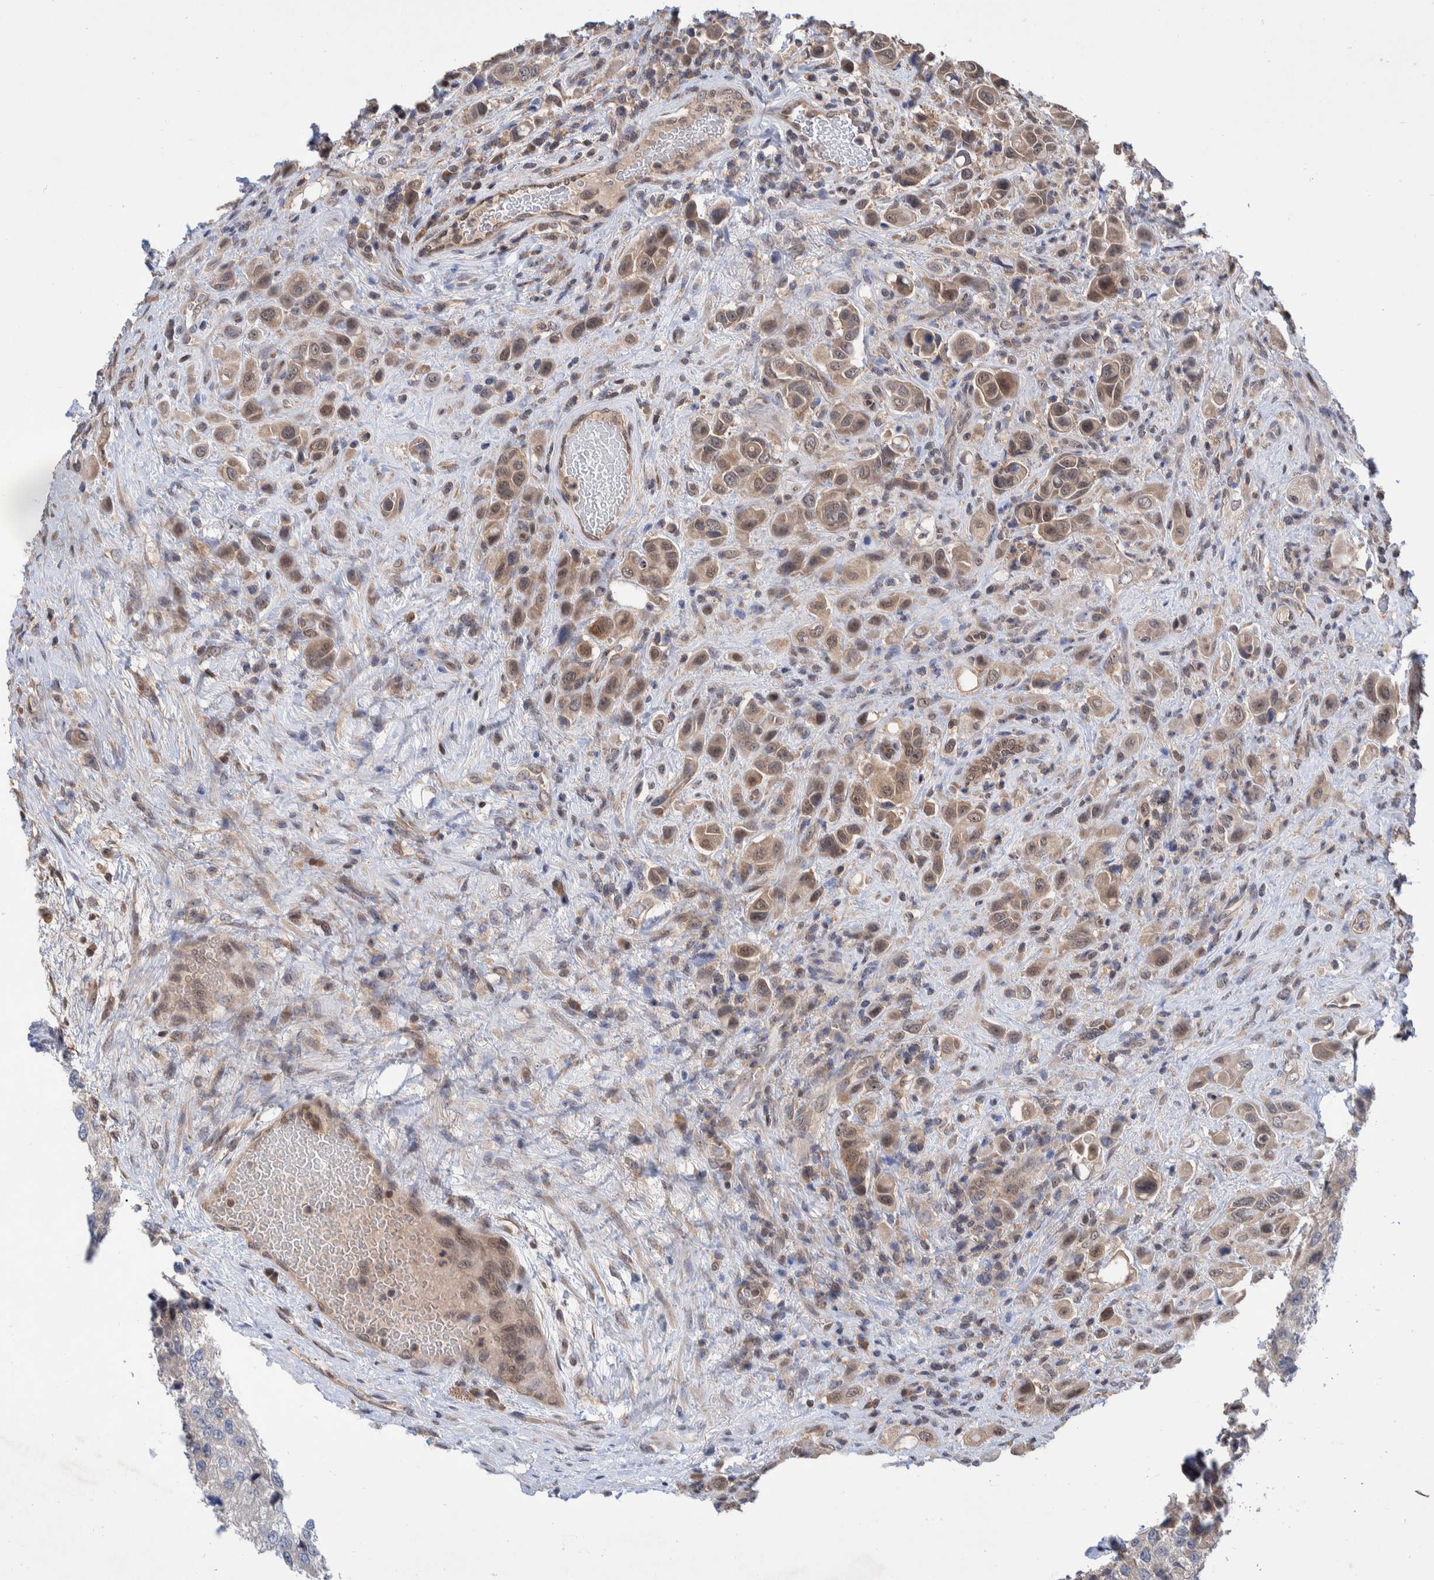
{"staining": {"intensity": "weak", "quantity": ">75%", "location": "cytoplasmic/membranous,nuclear"}, "tissue": "urothelial cancer", "cell_type": "Tumor cells", "image_type": "cancer", "snomed": [{"axis": "morphology", "description": "Urothelial carcinoma, High grade"}, {"axis": "topography", "description": "Urinary bladder"}], "caption": "High-power microscopy captured an immunohistochemistry photomicrograph of urothelial carcinoma (high-grade), revealing weak cytoplasmic/membranous and nuclear positivity in about >75% of tumor cells.", "gene": "PLPBP", "patient": {"sex": "male", "age": 50}}